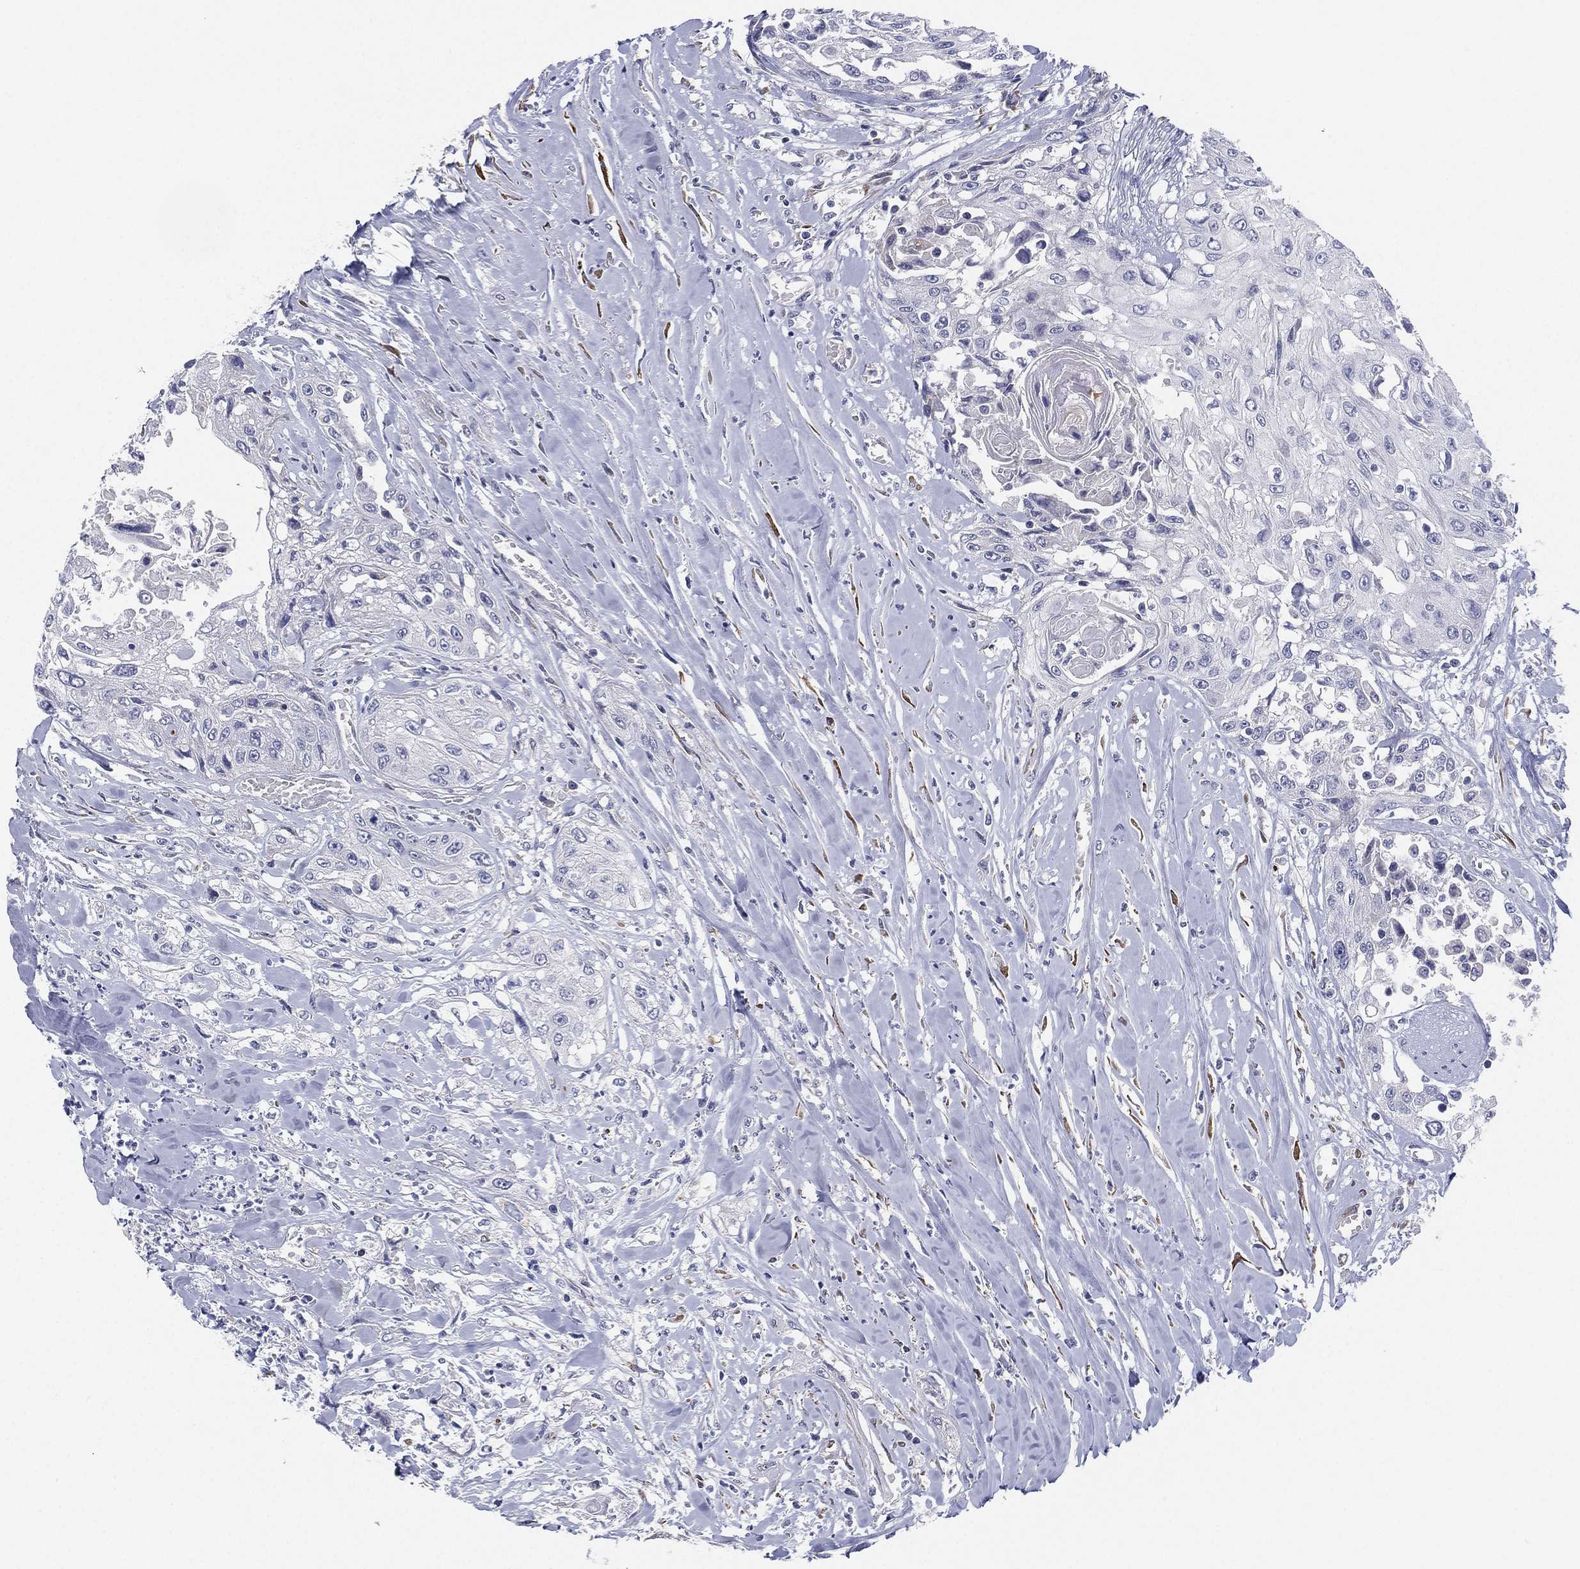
{"staining": {"intensity": "negative", "quantity": "none", "location": "none"}, "tissue": "head and neck cancer", "cell_type": "Tumor cells", "image_type": "cancer", "snomed": [{"axis": "morphology", "description": "Normal tissue, NOS"}, {"axis": "morphology", "description": "Squamous cell carcinoma, NOS"}, {"axis": "topography", "description": "Oral tissue"}, {"axis": "topography", "description": "Peripheral nerve tissue"}, {"axis": "topography", "description": "Head-Neck"}], "caption": "Head and neck squamous cell carcinoma stained for a protein using immunohistochemistry shows no staining tumor cells.", "gene": "MLF1", "patient": {"sex": "female", "age": 59}}